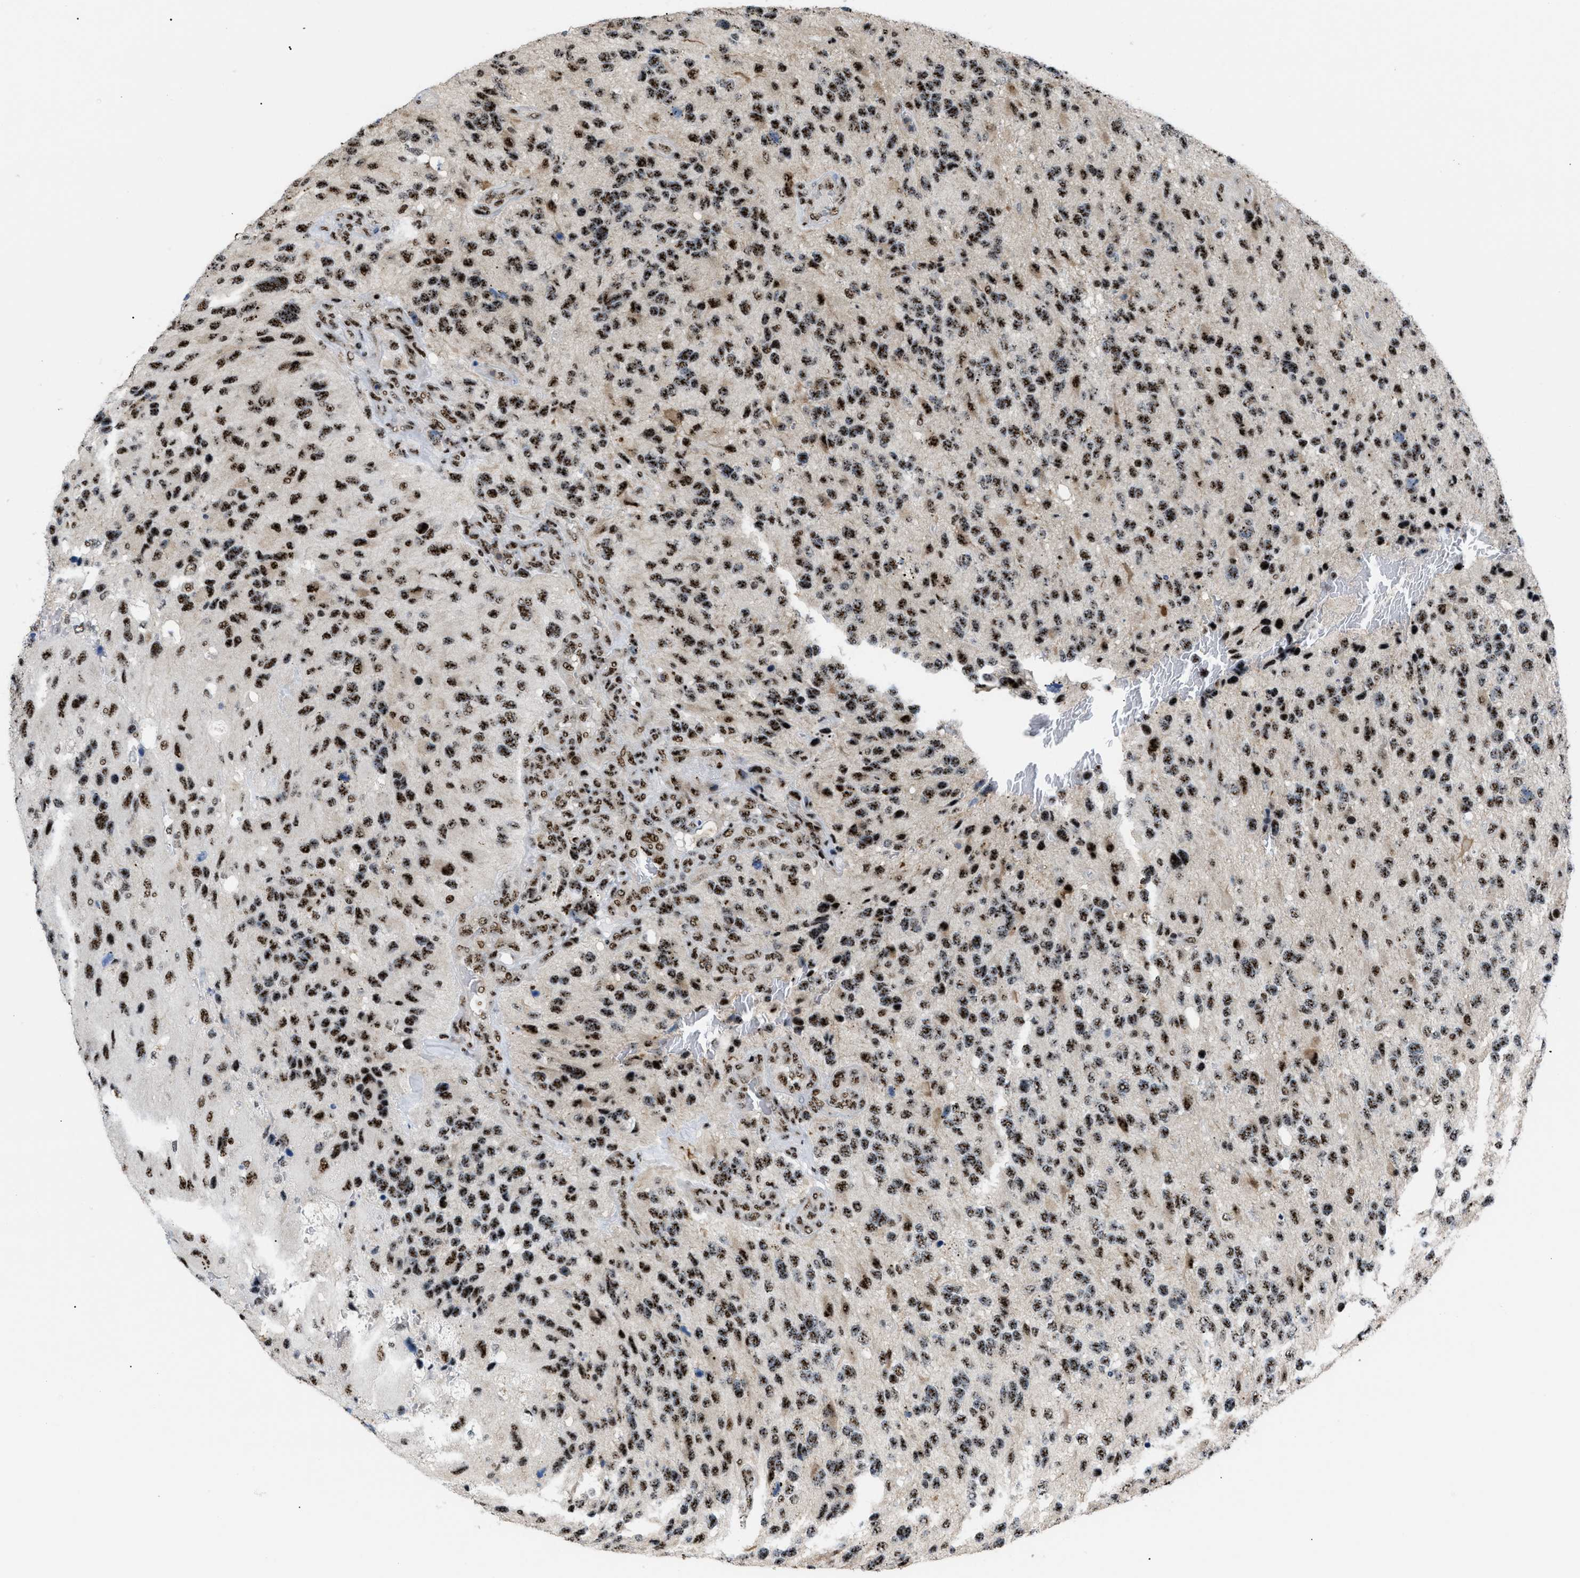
{"staining": {"intensity": "strong", "quantity": ">75%", "location": "nuclear"}, "tissue": "glioma", "cell_type": "Tumor cells", "image_type": "cancer", "snomed": [{"axis": "morphology", "description": "Glioma, malignant, High grade"}, {"axis": "topography", "description": "Brain"}], "caption": "The photomicrograph displays immunohistochemical staining of glioma. There is strong nuclear expression is seen in approximately >75% of tumor cells.", "gene": "CDR2", "patient": {"sex": "female", "age": 58}}